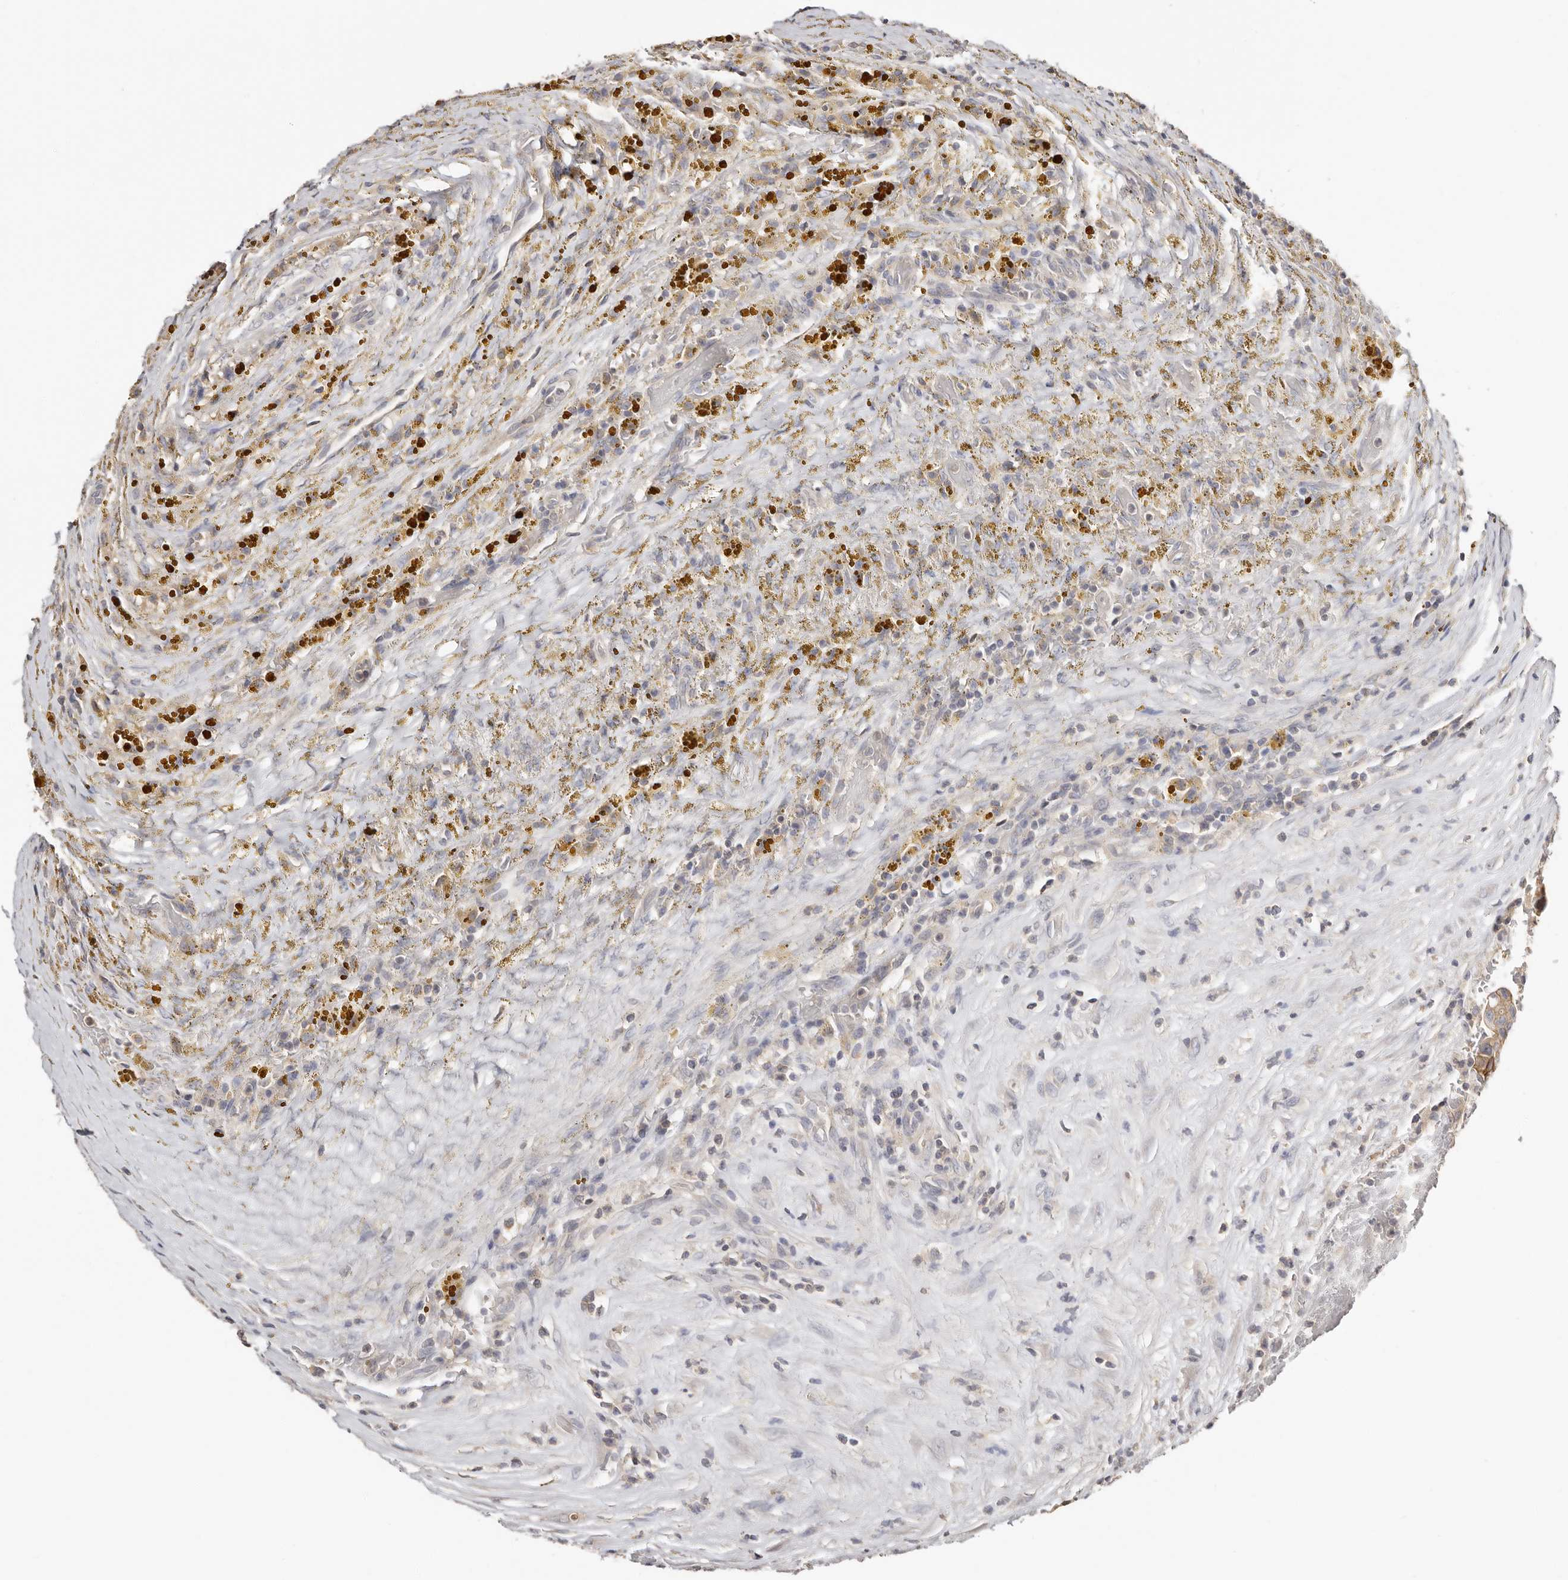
{"staining": {"intensity": "negative", "quantity": "none", "location": "none"}, "tissue": "thyroid cancer", "cell_type": "Tumor cells", "image_type": "cancer", "snomed": [{"axis": "morphology", "description": "Papillary adenocarcinoma, NOS"}, {"axis": "topography", "description": "Thyroid gland"}], "caption": "Thyroid papillary adenocarcinoma stained for a protein using immunohistochemistry (IHC) reveals no staining tumor cells.", "gene": "S100A14", "patient": {"sex": "male", "age": 77}}